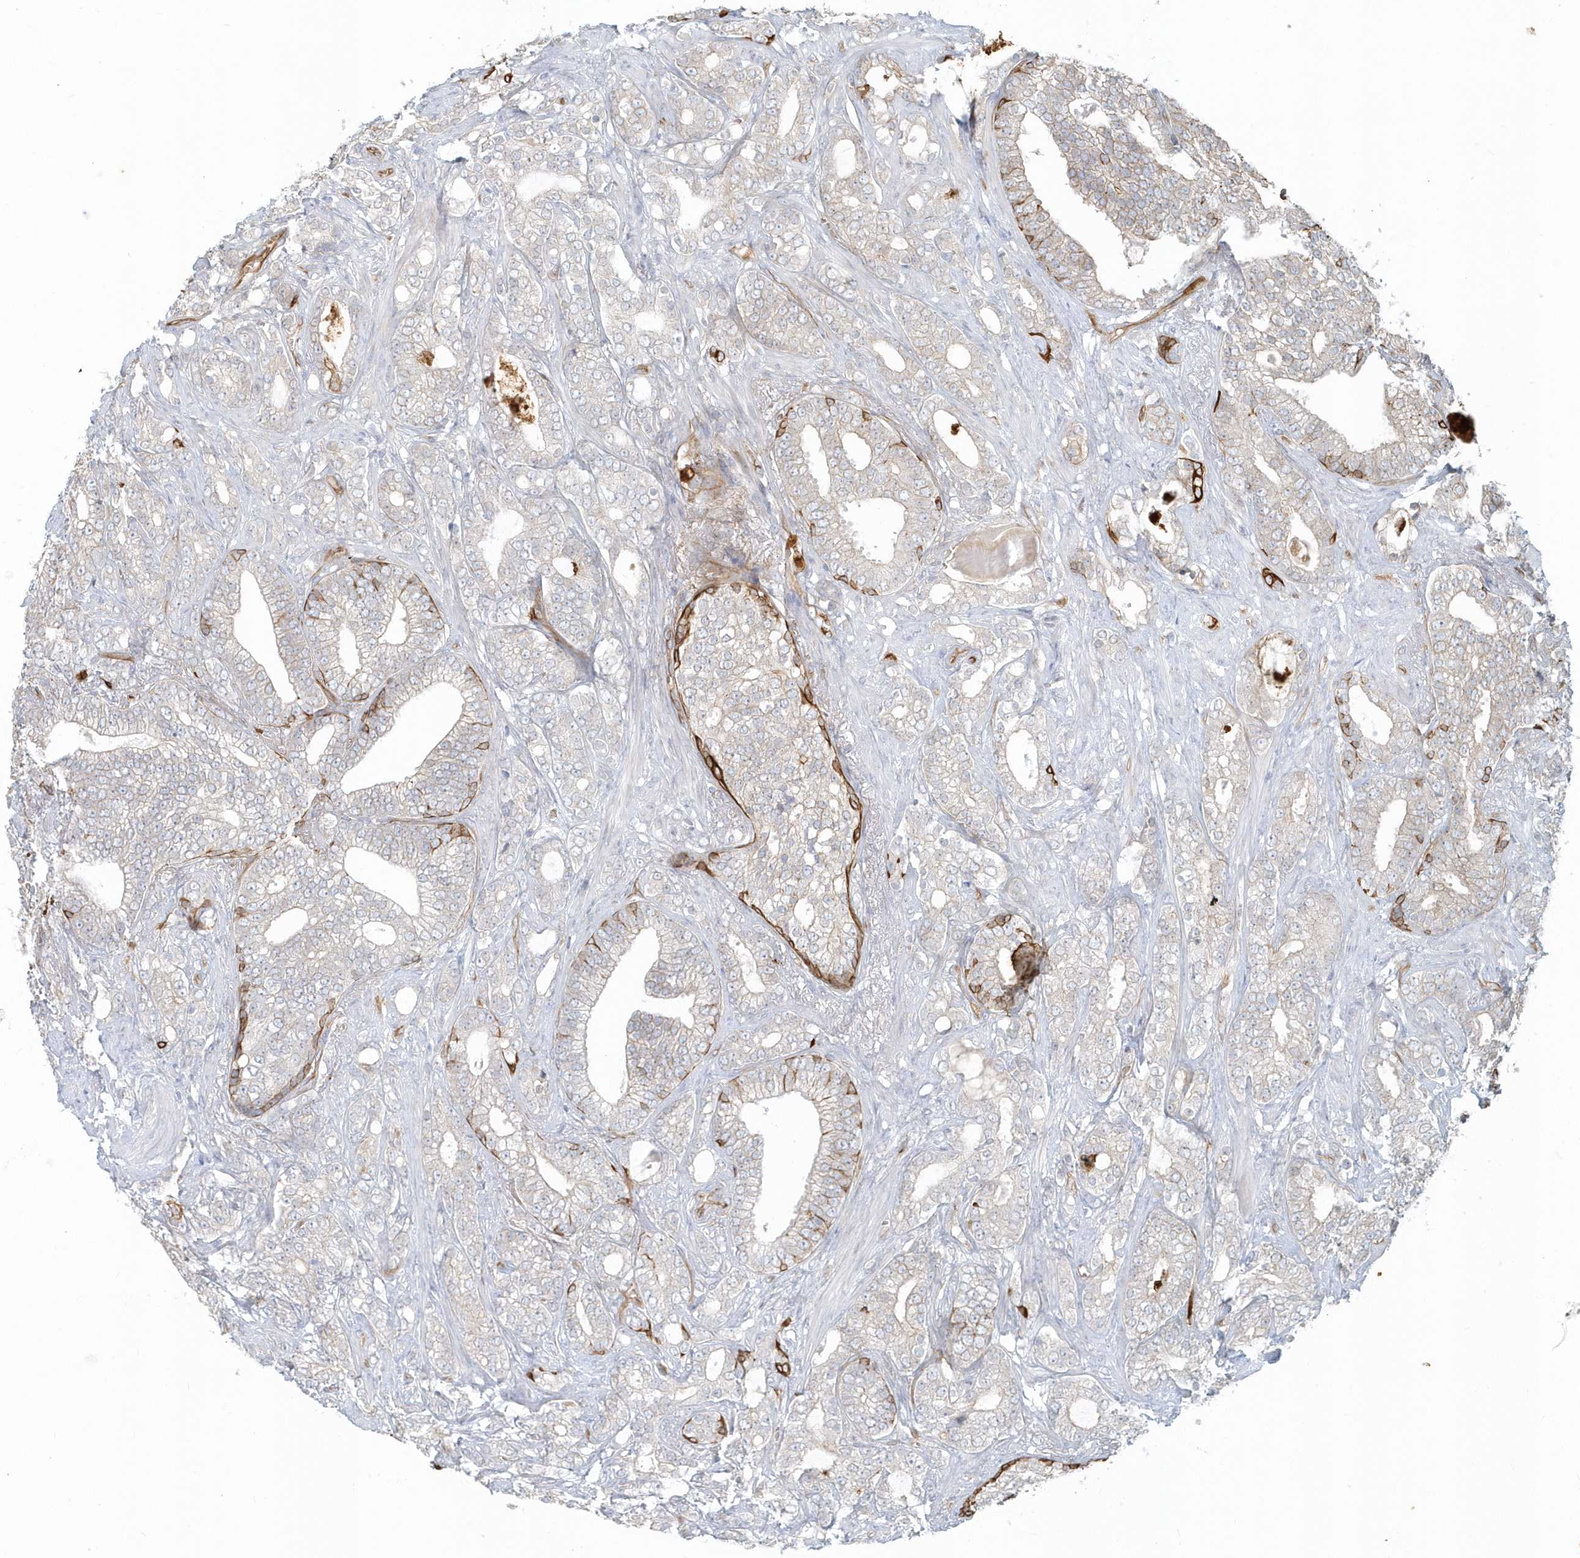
{"staining": {"intensity": "negative", "quantity": "none", "location": "none"}, "tissue": "prostate cancer", "cell_type": "Tumor cells", "image_type": "cancer", "snomed": [{"axis": "morphology", "description": "Adenocarcinoma, High grade"}, {"axis": "topography", "description": "Prostate and seminal vesicle, NOS"}], "caption": "This is a image of immunohistochemistry (IHC) staining of prostate adenocarcinoma (high-grade), which shows no staining in tumor cells. The staining is performed using DAB brown chromogen with nuclei counter-stained in using hematoxylin.", "gene": "DNAH1", "patient": {"sex": "male", "age": 67}}